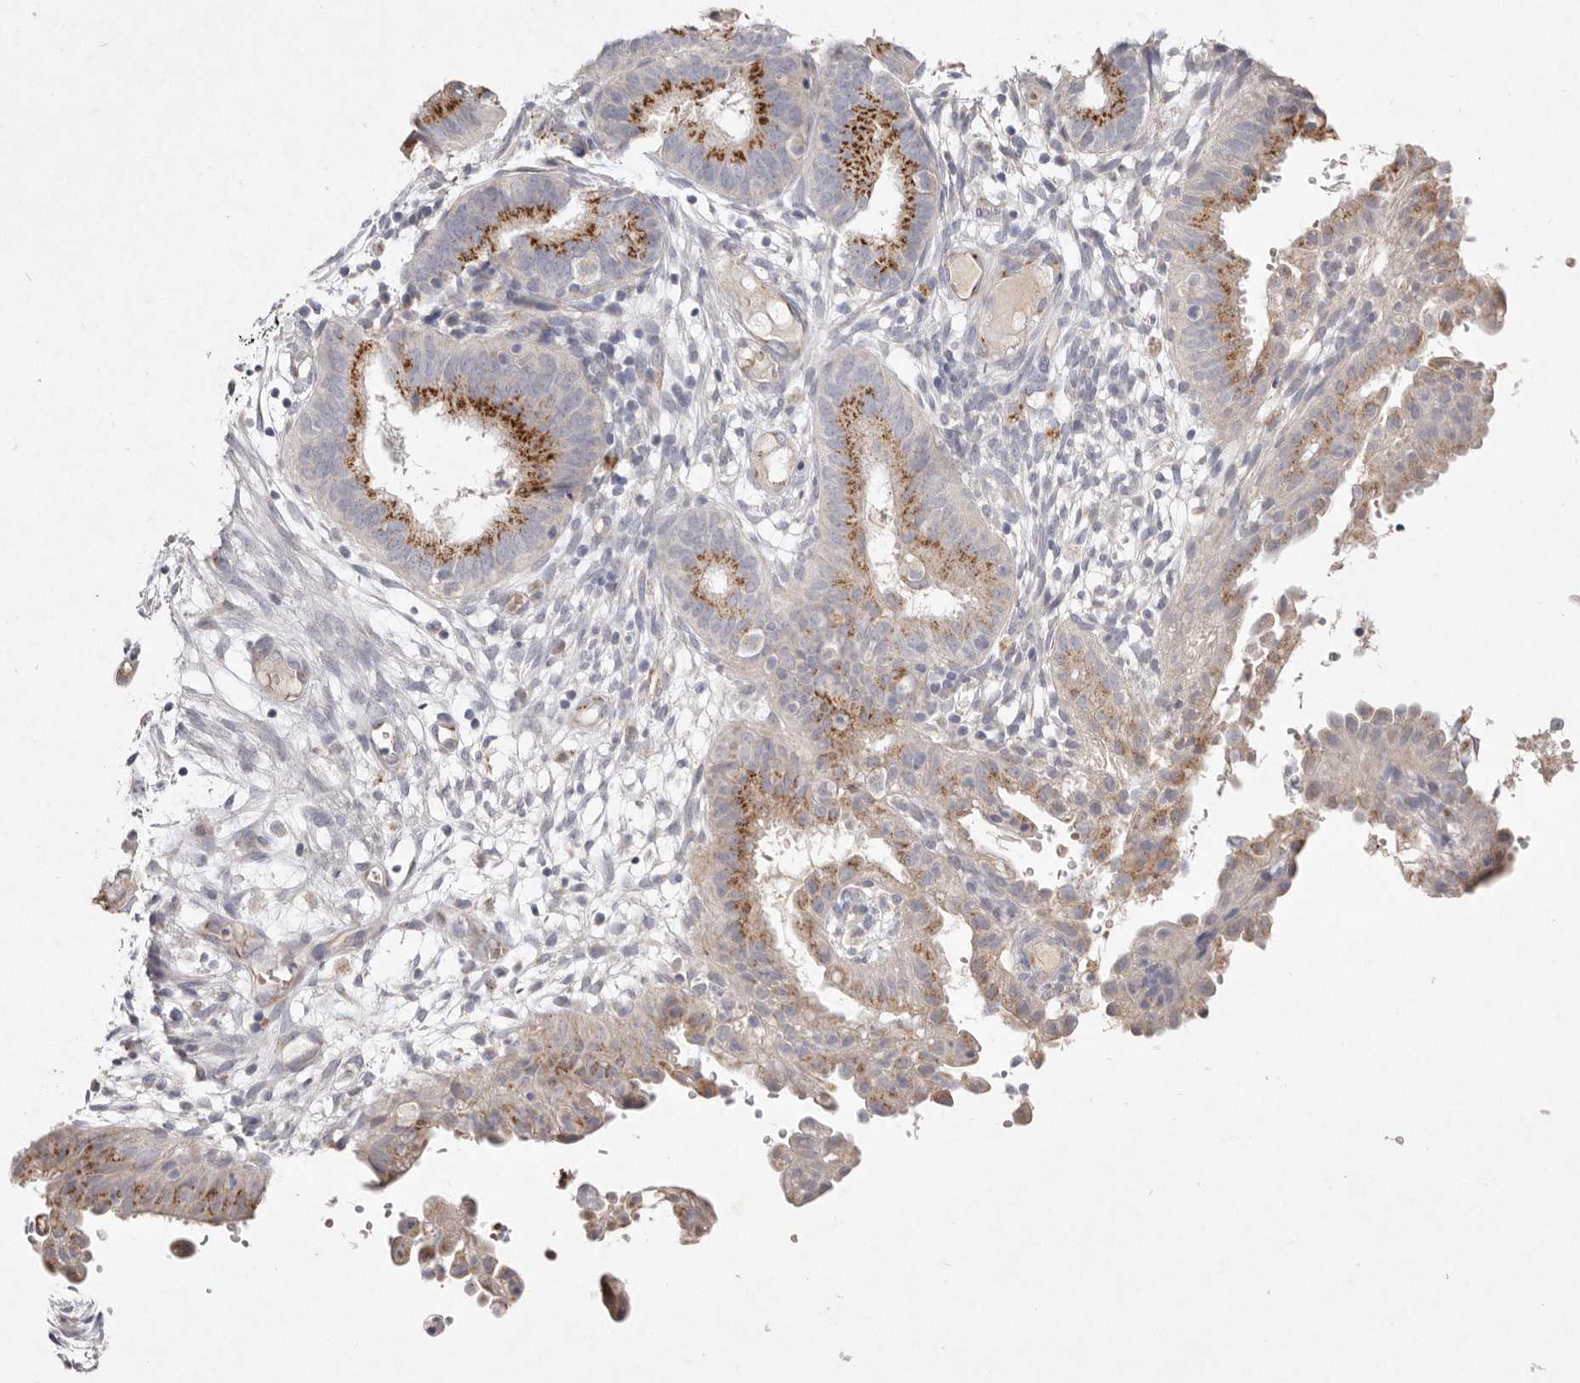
{"staining": {"intensity": "moderate", "quantity": ">75%", "location": "cytoplasmic/membranous"}, "tissue": "endometrial cancer", "cell_type": "Tumor cells", "image_type": "cancer", "snomed": [{"axis": "morphology", "description": "Adenocarcinoma, NOS"}, {"axis": "topography", "description": "Endometrium"}], "caption": "The photomicrograph reveals staining of endometrial cancer, revealing moderate cytoplasmic/membranous protein staining (brown color) within tumor cells. (Brightfield microscopy of DAB IHC at high magnification).", "gene": "USP24", "patient": {"sex": "female", "age": 51}}